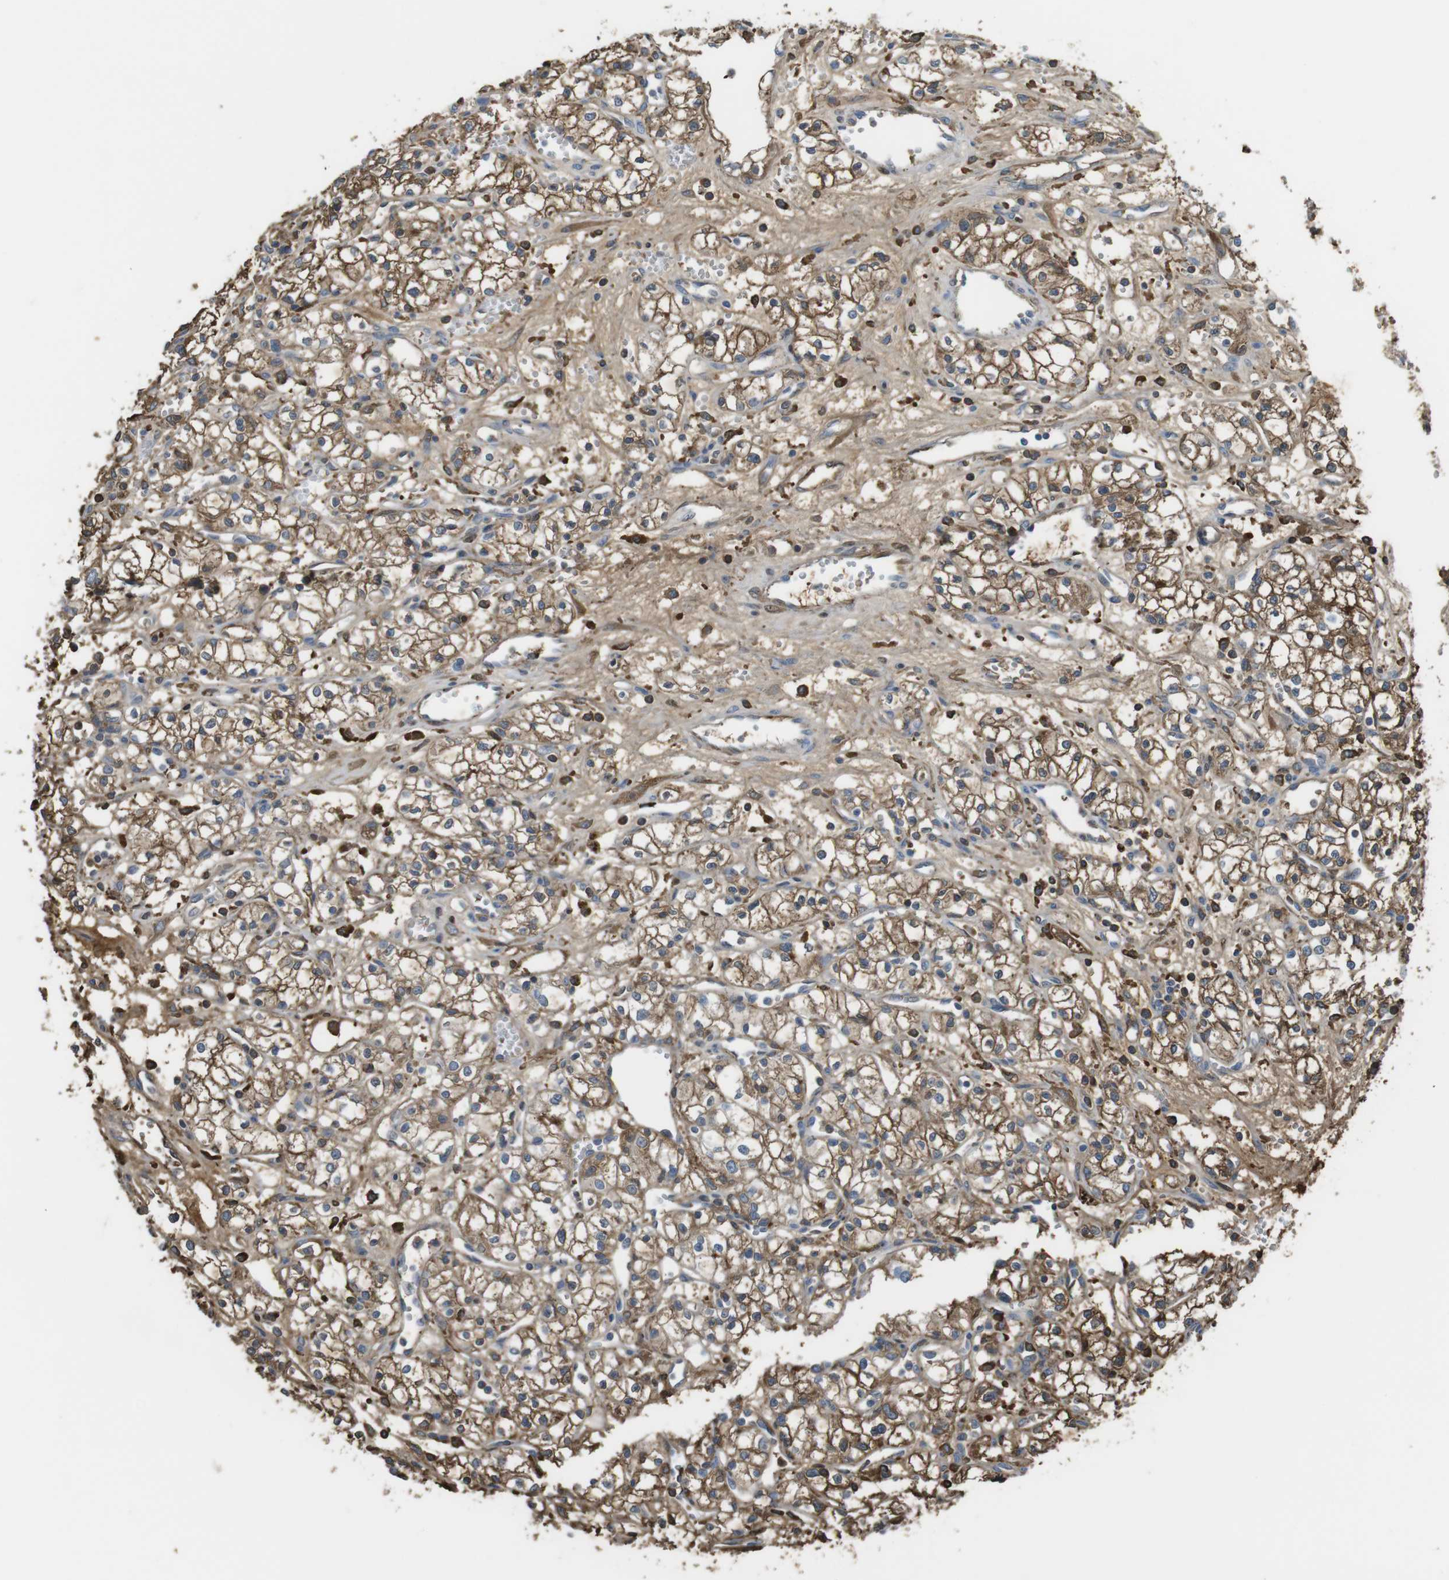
{"staining": {"intensity": "moderate", "quantity": ">75%", "location": "cytoplasmic/membranous"}, "tissue": "renal cancer", "cell_type": "Tumor cells", "image_type": "cancer", "snomed": [{"axis": "morphology", "description": "Normal tissue, NOS"}, {"axis": "morphology", "description": "Adenocarcinoma, NOS"}, {"axis": "topography", "description": "Kidney"}], "caption": "The image reveals a brown stain indicating the presence of a protein in the cytoplasmic/membranous of tumor cells in renal cancer (adenocarcinoma).", "gene": "LTBP4", "patient": {"sex": "male", "age": 59}}